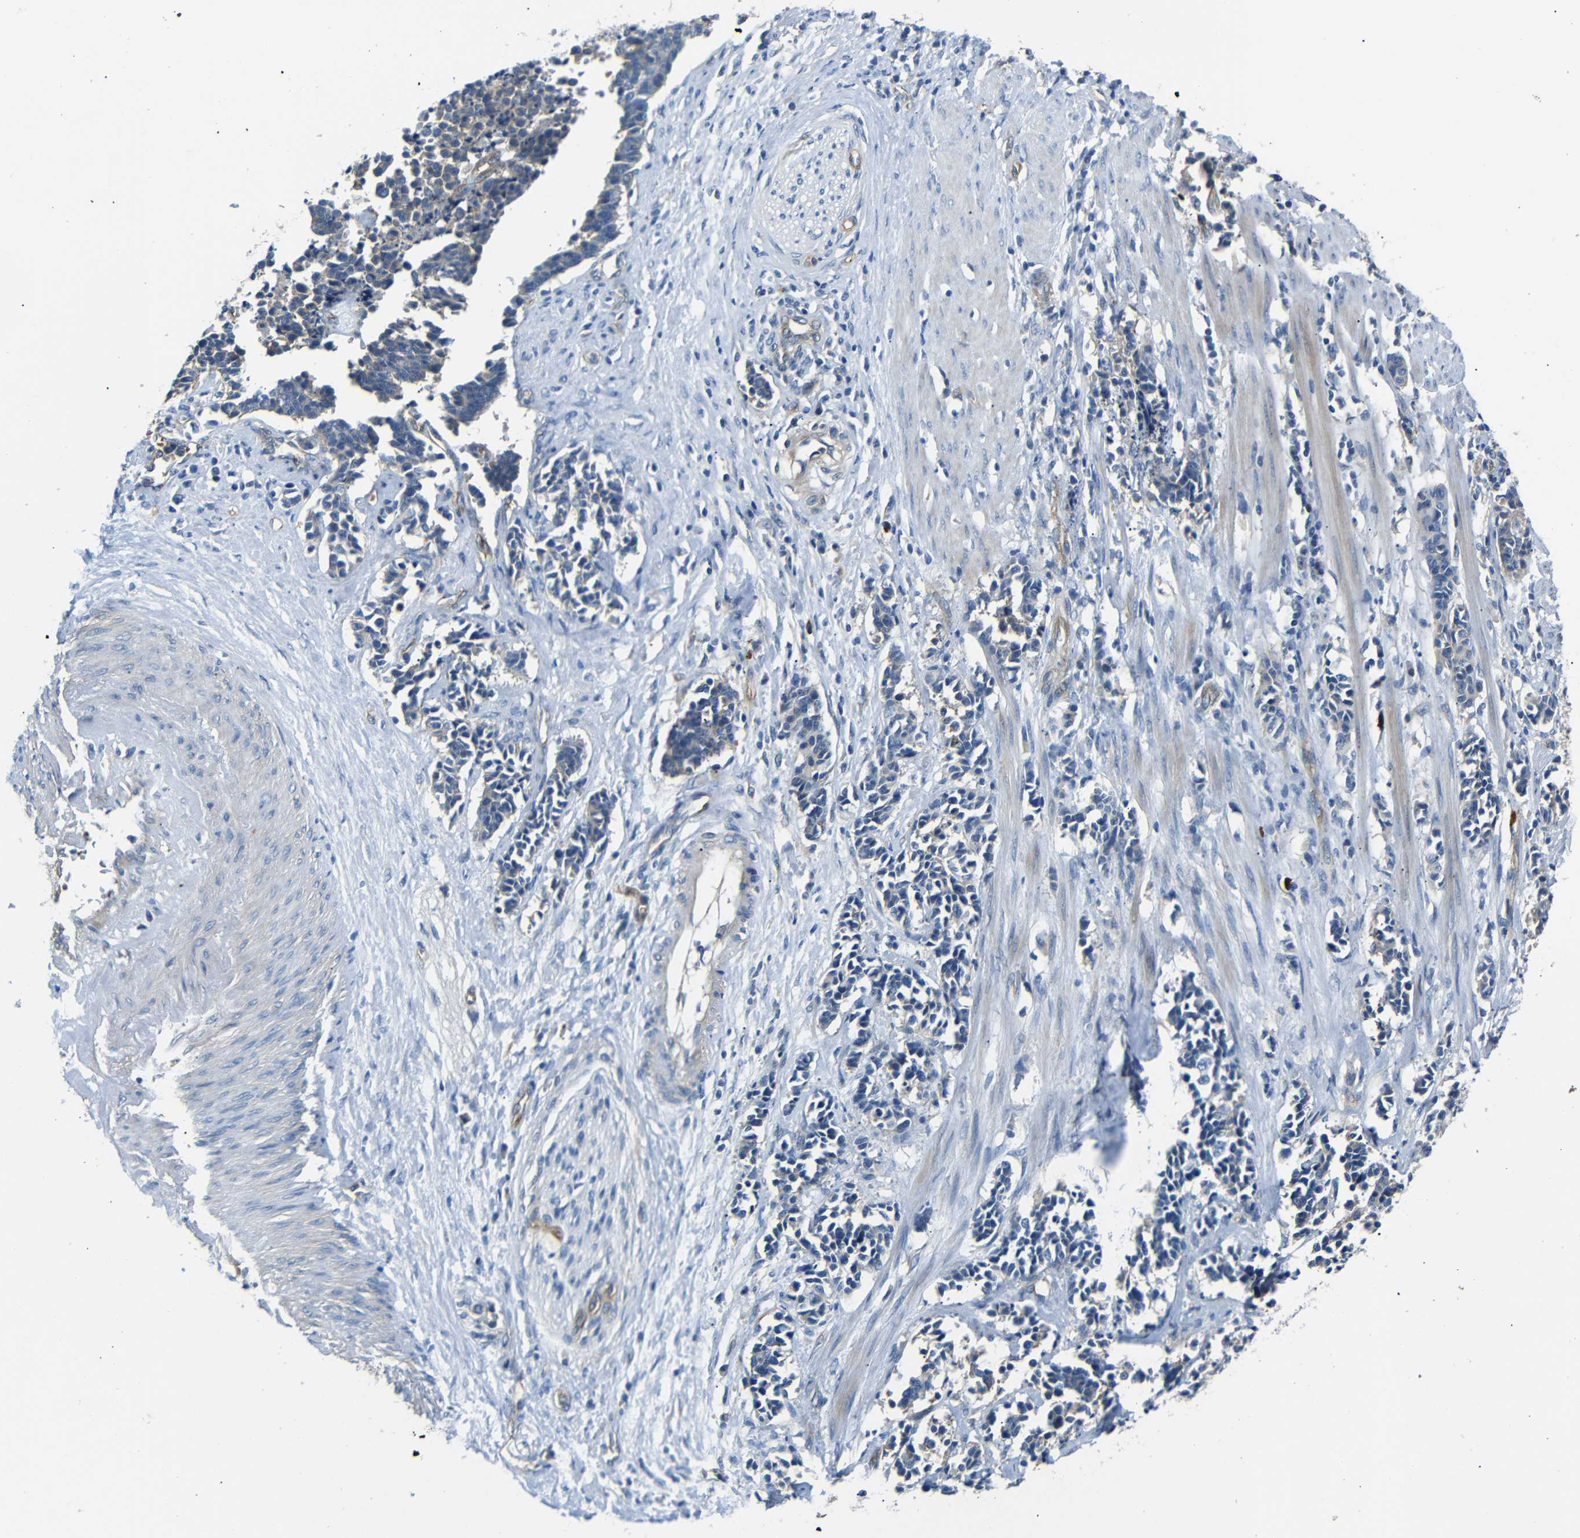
{"staining": {"intensity": "weak", "quantity": "<25%", "location": "cytoplasmic/membranous"}, "tissue": "cervical cancer", "cell_type": "Tumor cells", "image_type": "cancer", "snomed": [{"axis": "morphology", "description": "Squamous cell carcinoma, NOS"}, {"axis": "topography", "description": "Cervix"}], "caption": "DAB immunohistochemical staining of squamous cell carcinoma (cervical) demonstrates no significant staining in tumor cells. (Immunohistochemistry (ihc), brightfield microscopy, high magnification).", "gene": "MYO1B", "patient": {"sex": "female", "age": 35}}